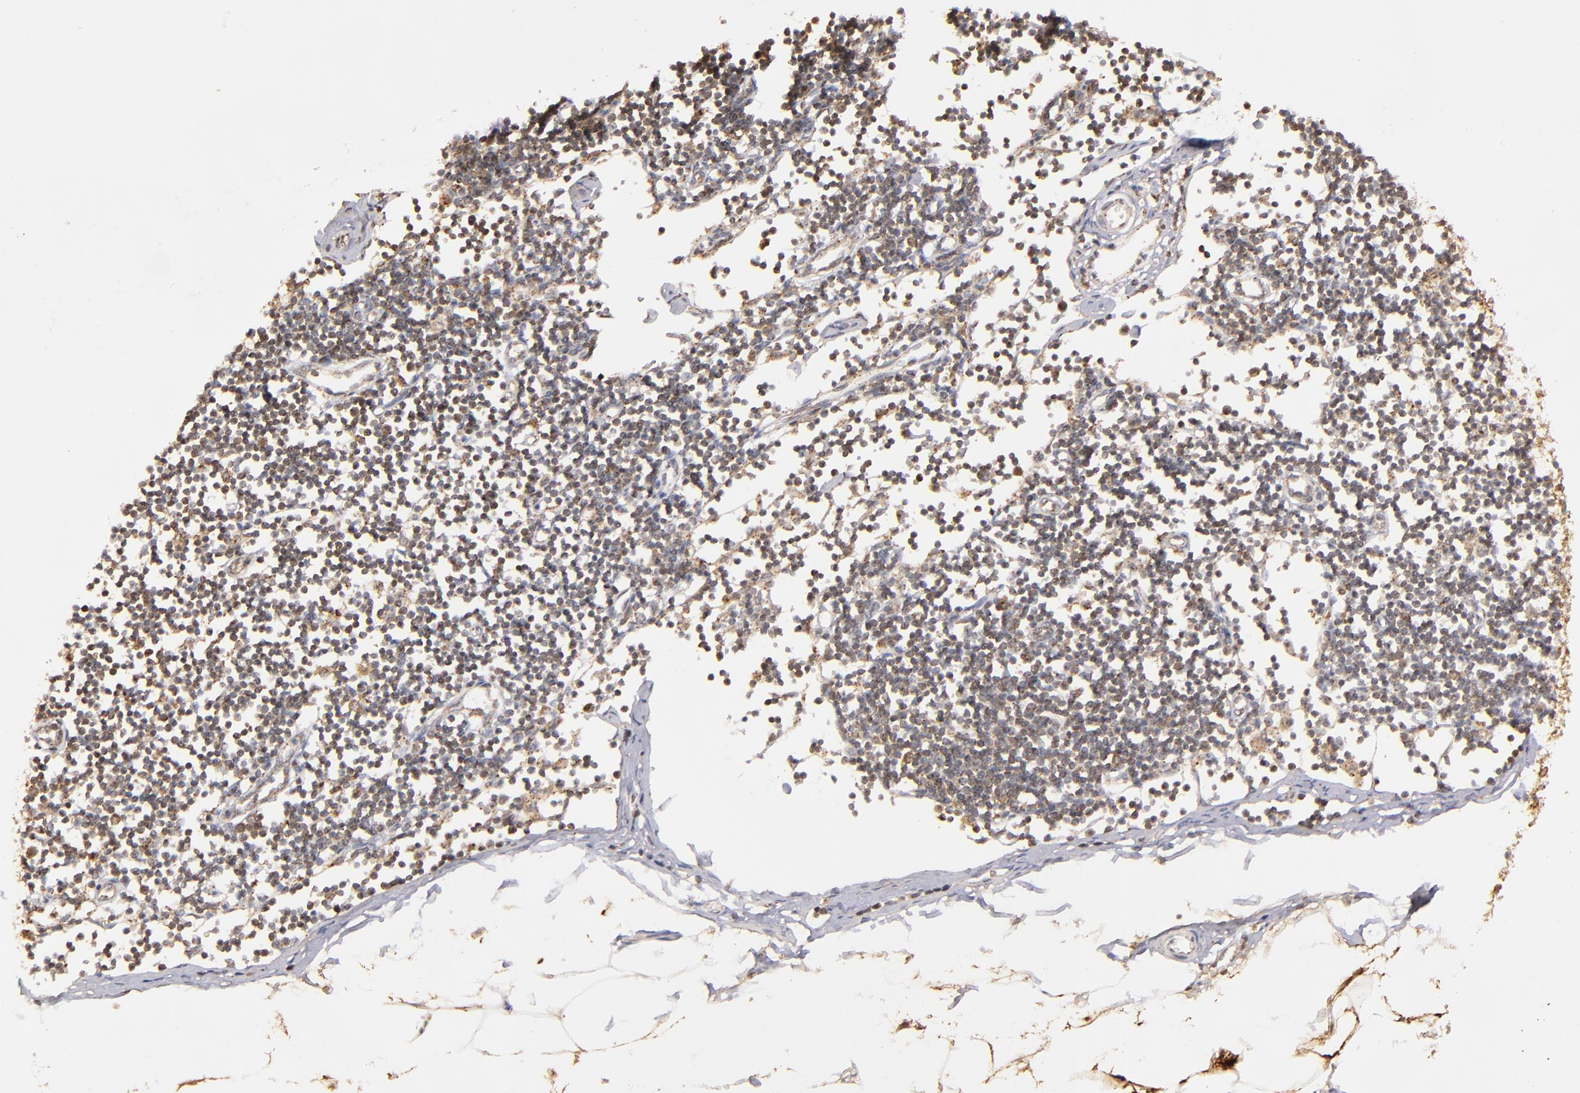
{"staining": {"intensity": "moderate", "quantity": "<25%", "location": "cytoplasmic/membranous"}, "tissue": "adipose tissue", "cell_type": "Adipocytes", "image_type": "normal", "snomed": [{"axis": "morphology", "description": "Normal tissue, NOS"}, {"axis": "morphology", "description": "Adenocarcinoma, NOS"}, {"axis": "topography", "description": "Colon"}, {"axis": "topography", "description": "Peripheral nerve tissue"}], "caption": "Moderate cytoplasmic/membranous protein expression is present in about <25% of adipocytes in adipose tissue.", "gene": "ZFYVE1", "patient": {"sex": "male", "age": 14}}